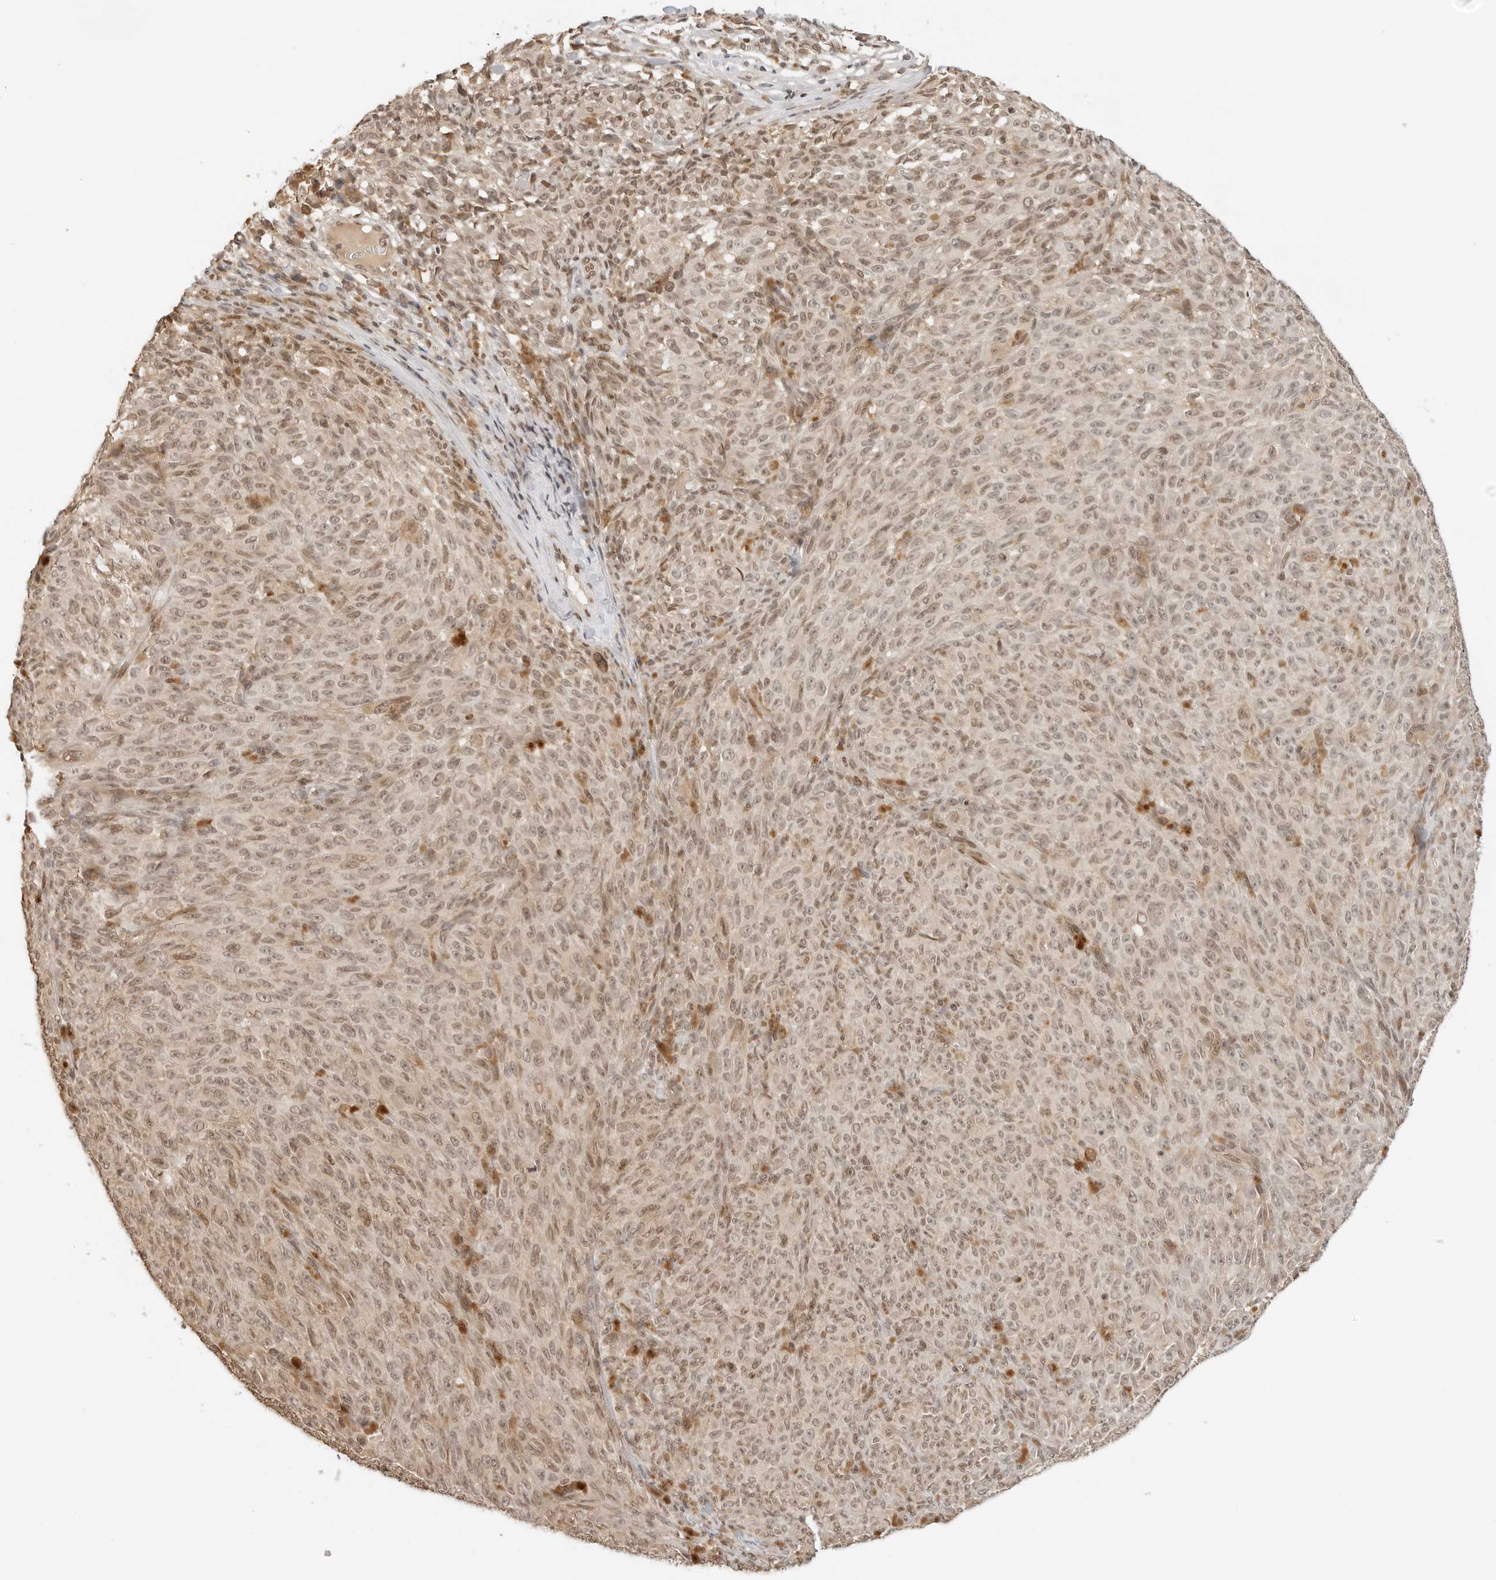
{"staining": {"intensity": "weak", "quantity": ">75%", "location": "cytoplasmic/membranous,nuclear"}, "tissue": "melanoma", "cell_type": "Tumor cells", "image_type": "cancer", "snomed": [{"axis": "morphology", "description": "Malignant melanoma, NOS"}, {"axis": "topography", "description": "Skin"}], "caption": "Immunohistochemical staining of human melanoma exhibits low levels of weak cytoplasmic/membranous and nuclear positivity in approximately >75% of tumor cells.", "gene": "POLH", "patient": {"sex": "female", "age": 82}}